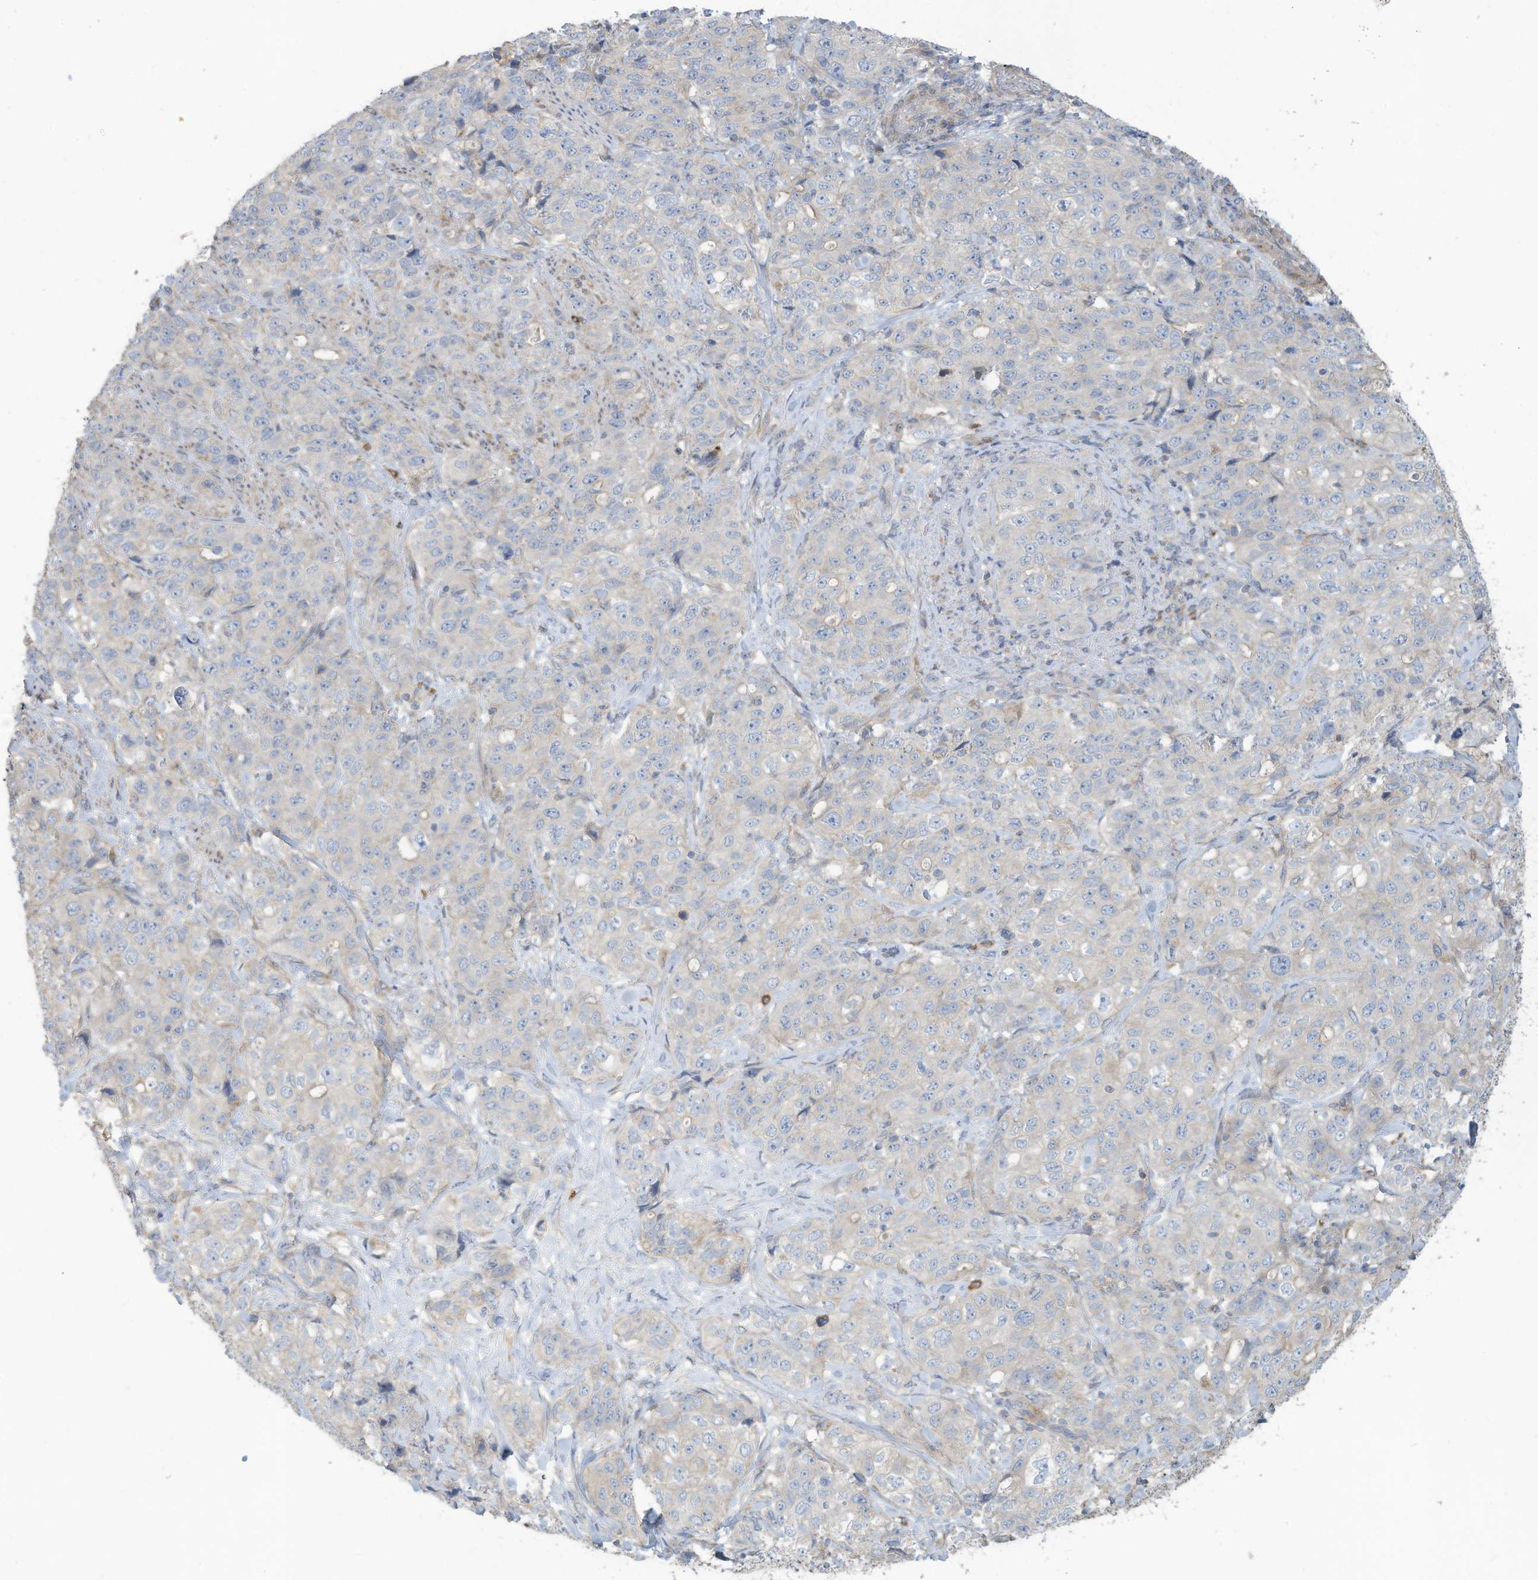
{"staining": {"intensity": "negative", "quantity": "none", "location": "none"}, "tissue": "stomach cancer", "cell_type": "Tumor cells", "image_type": "cancer", "snomed": [{"axis": "morphology", "description": "Adenocarcinoma, NOS"}, {"axis": "topography", "description": "Stomach"}], "caption": "Tumor cells show no significant expression in stomach cancer.", "gene": "GTPBP2", "patient": {"sex": "male", "age": 48}}